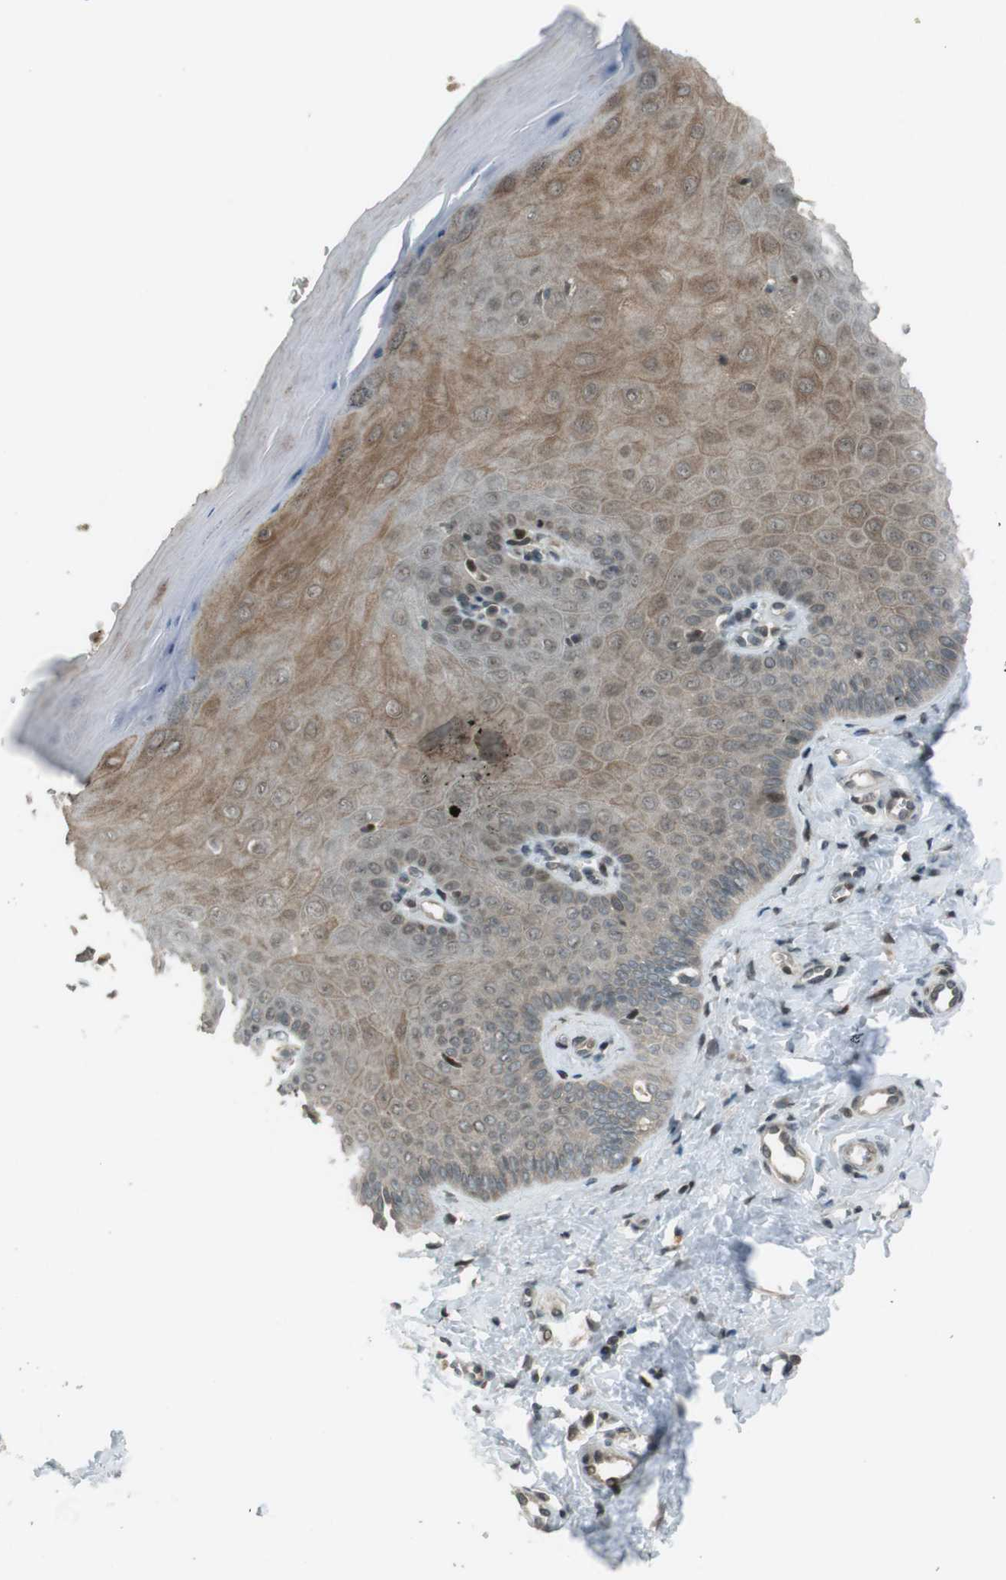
{"staining": {"intensity": "moderate", "quantity": ">75%", "location": "cytoplasmic/membranous,nuclear"}, "tissue": "cervix", "cell_type": "Glandular cells", "image_type": "normal", "snomed": [{"axis": "morphology", "description": "Normal tissue, NOS"}, {"axis": "topography", "description": "Cervix"}], "caption": "Immunohistochemical staining of unremarkable cervix exhibits moderate cytoplasmic/membranous,nuclear protein positivity in about >75% of glandular cells. (DAB IHC with brightfield microscopy, high magnification).", "gene": "SLITRK5", "patient": {"sex": "female", "age": 55}}